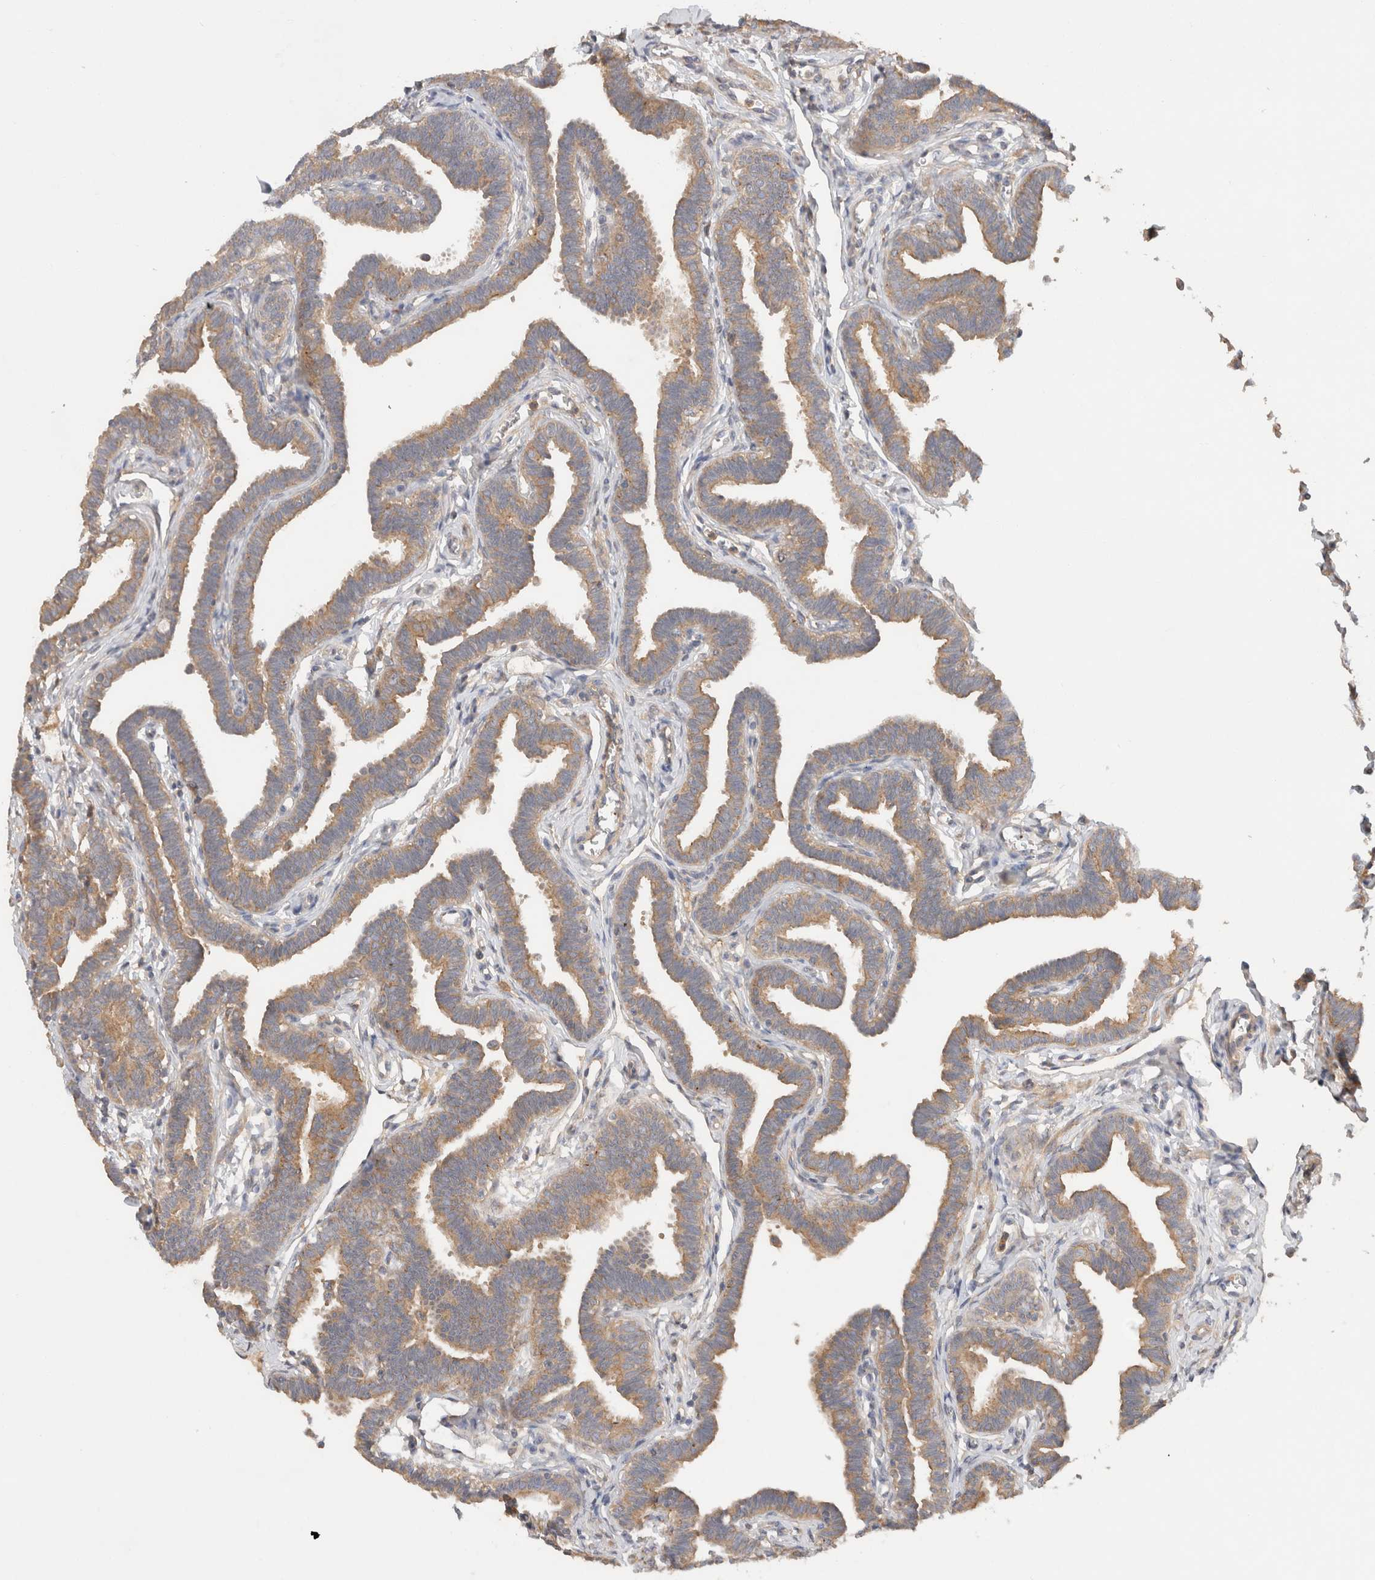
{"staining": {"intensity": "moderate", "quantity": ">75%", "location": "cytoplasmic/membranous"}, "tissue": "fallopian tube", "cell_type": "Glandular cells", "image_type": "normal", "snomed": [{"axis": "morphology", "description": "Normal tissue, NOS"}, {"axis": "topography", "description": "Fallopian tube"}, {"axis": "topography", "description": "Ovary"}], "caption": "Immunohistochemistry (DAB) staining of normal human fallopian tube reveals moderate cytoplasmic/membranous protein staining in approximately >75% of glandular cells.", "gene": "C8orf44", "patient": {"sex": "female", "age": 23}}